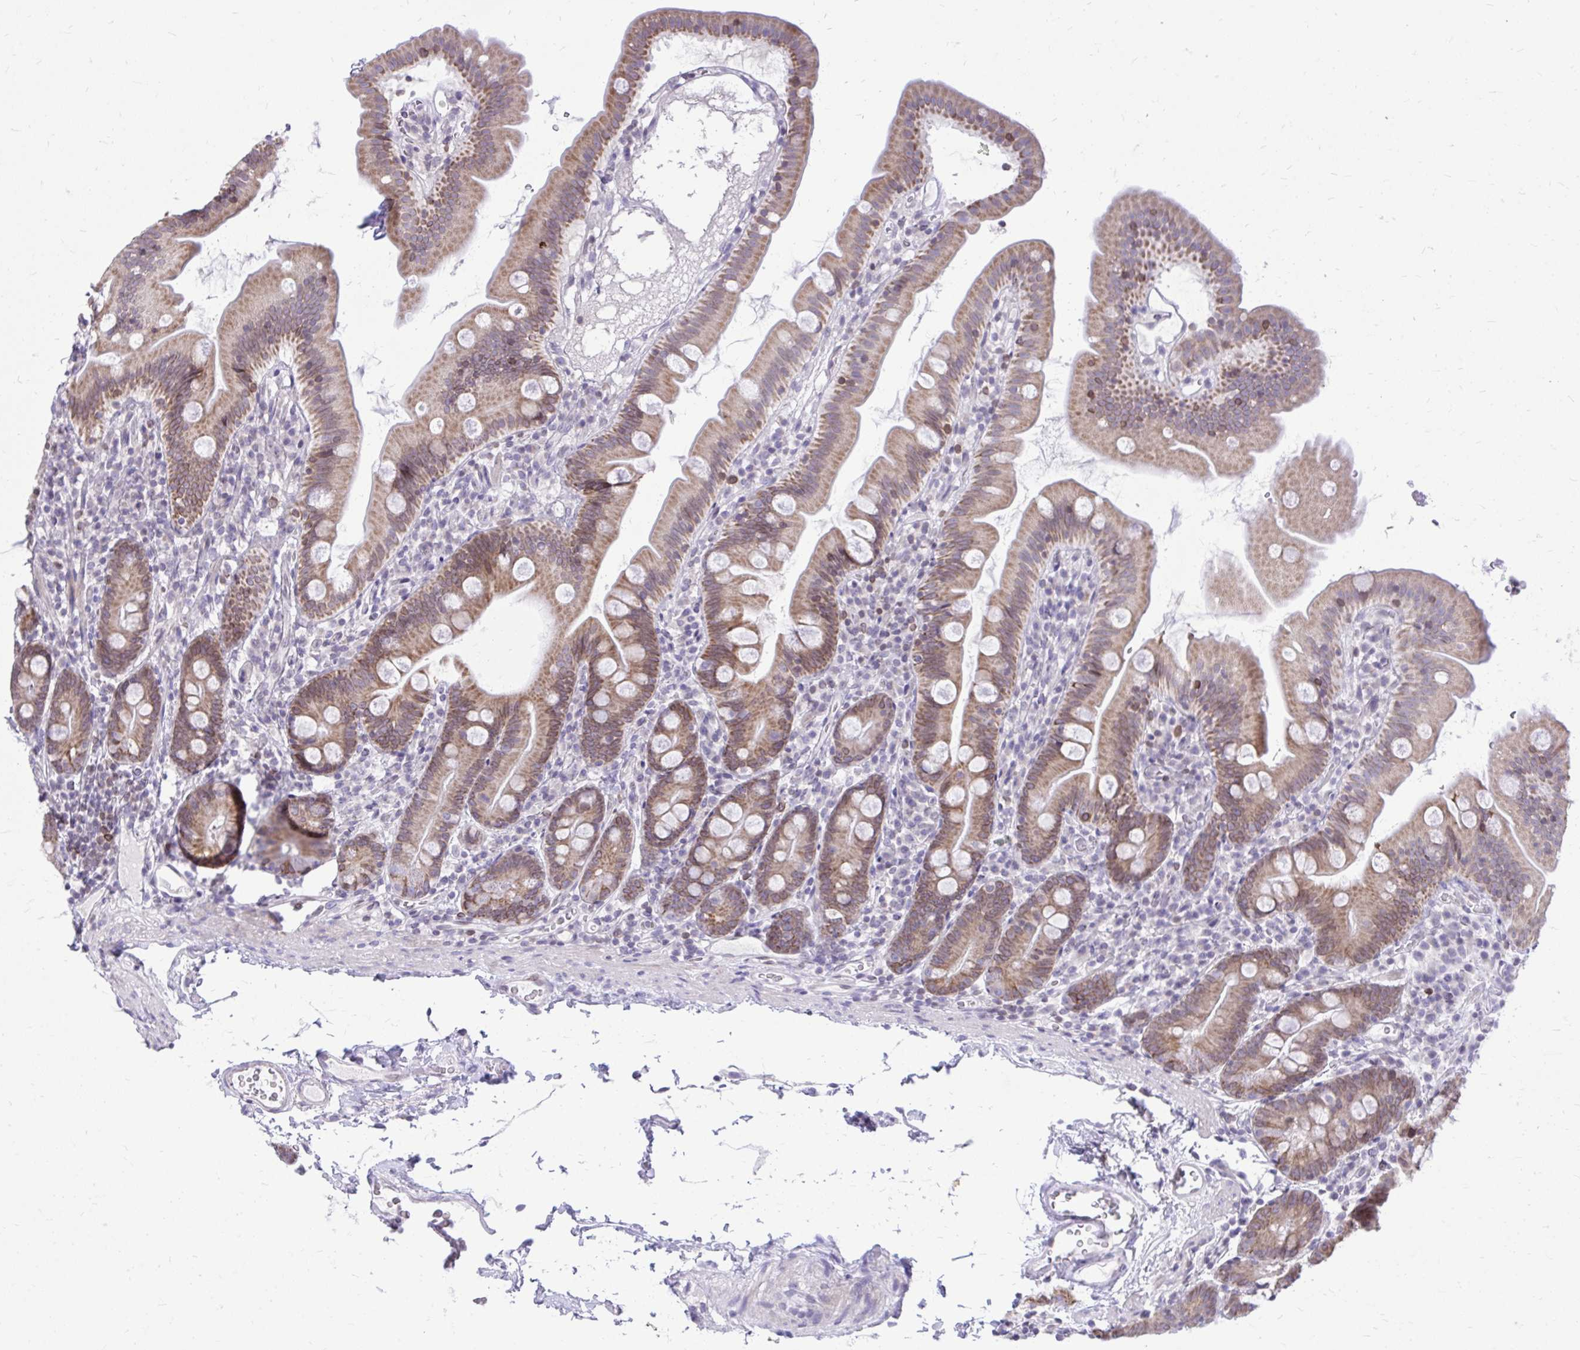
{"staining": {"intensity": "moderate", "quantity": ">75%", "location": "cytoplasmic/membranous,nuclear"}, "tissue": "duodenum", "cell_type": "Glandular cells", "image_type": "normal", "snomed": [{"axis": "morphology", "description": "Normal tissue, NOS"}, {"axis": "topography", "description": "Duodenum"}], "caption": "An immunohistochemistry (IHC) image of benign tissue is shown. Protein staining in brown labels moderate cytoplasmic/membranous,nuclear positivity in duodenum within glandular cells.", "gene": "RPS6KA2", "patient": {"sex": "female", "age": 67}}